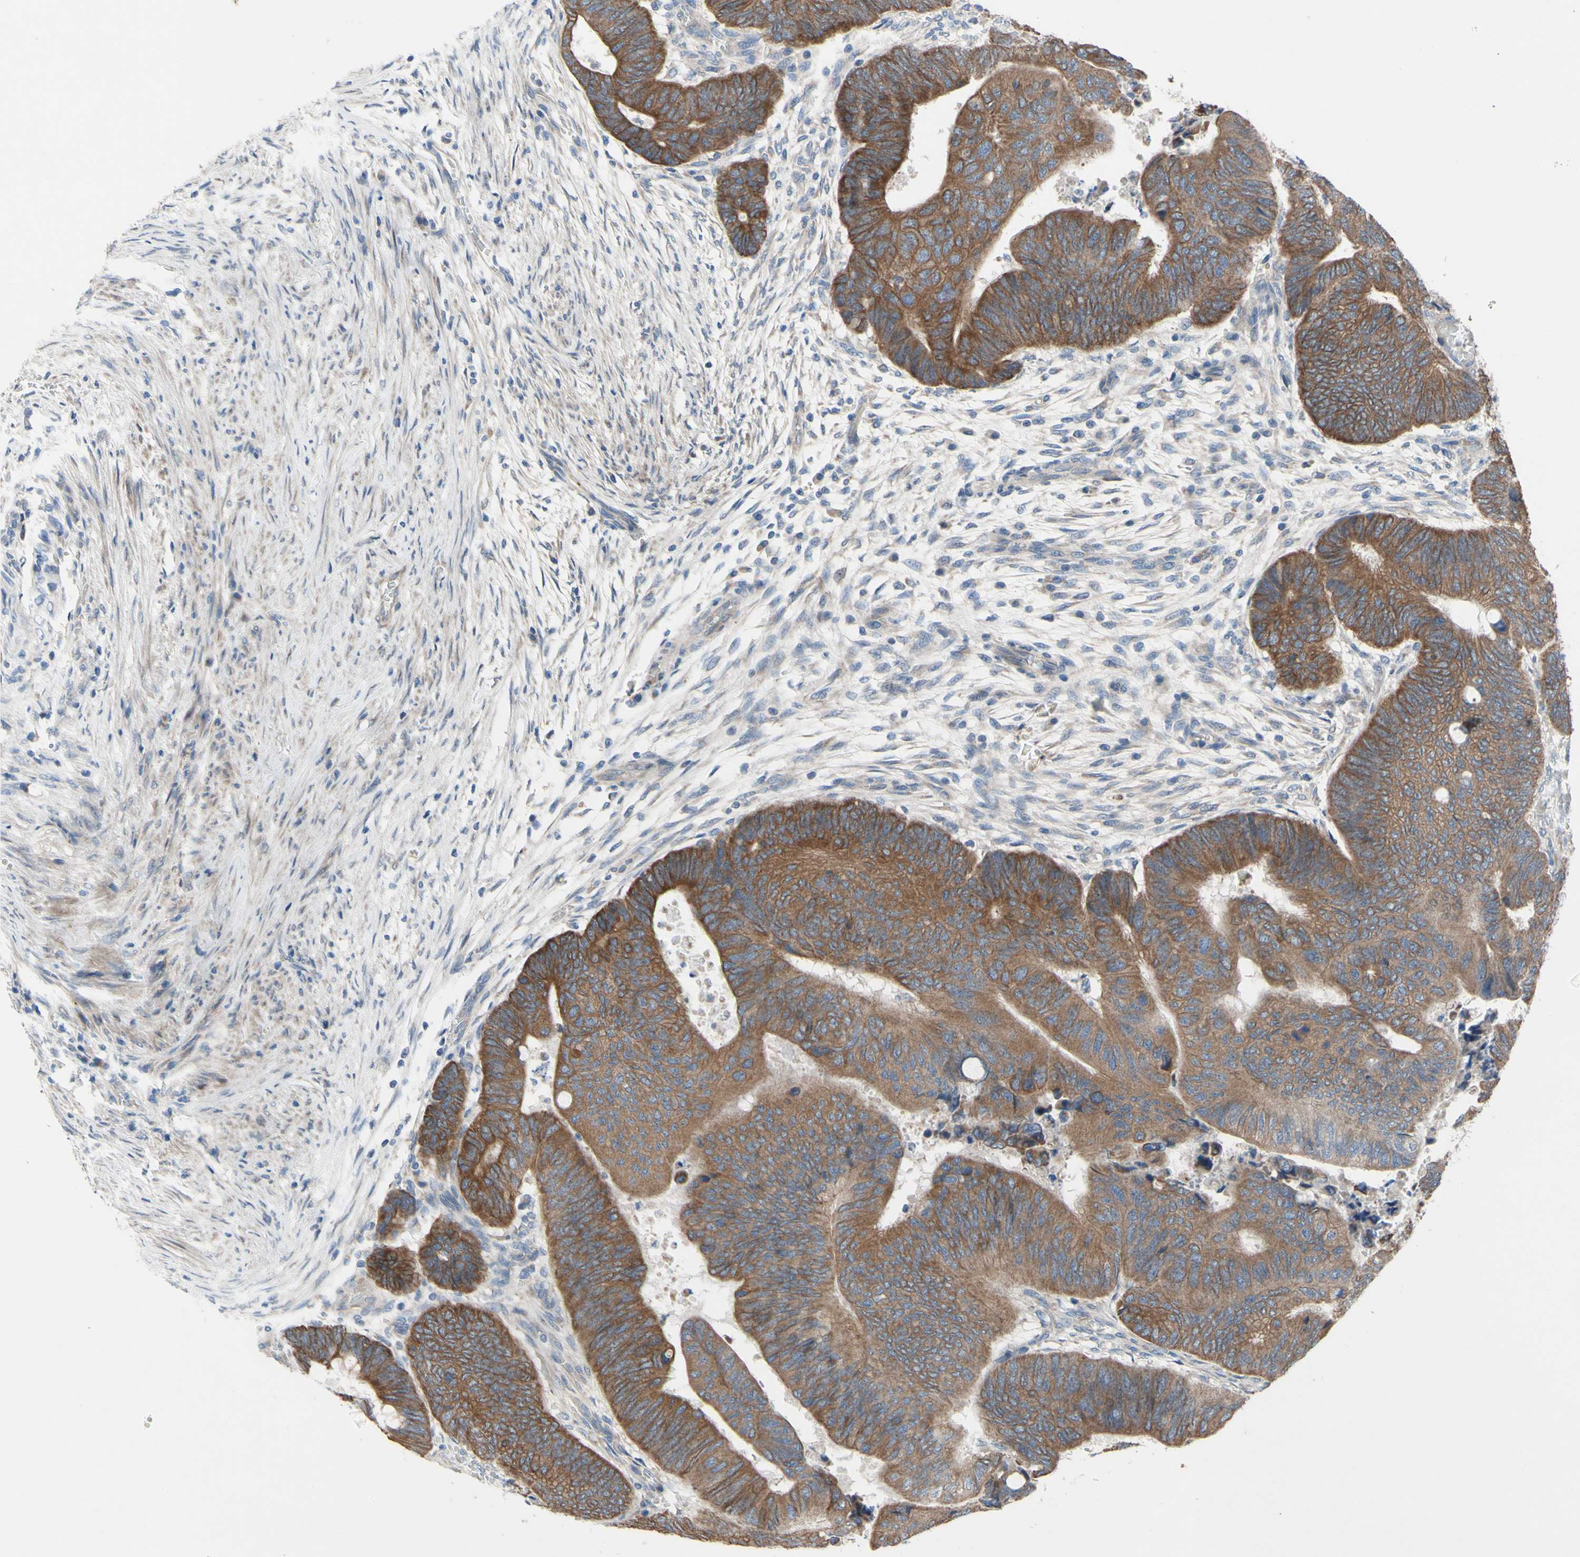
{"staining": {"intensity": "strong", "quantity": ">75%", "location": "cytoplasmic/membranous"}, "tissue": "colorectal cancer", "cell_type": "Tumor cells", "image_type": "cancer", "snomed": [{"axis": "morphology", "description": "Normal tissue, NOS"}, {"axis": "morphology", "description": "Adenocarcinoma, NOS"}, {"axis": "topography", "description": "Rectum"}, {"axis": "topography", "description": "Peripheral nerve tissue"}], "caption": "Human adenocarcinoma (colorectal) stained with a brown dye demonstrates strong cytoplasmic/membranous positive expression in about >75% of tumor cells.", "gene": "GRAMD2B", "patient": {"sex": "male", "age": 92}}